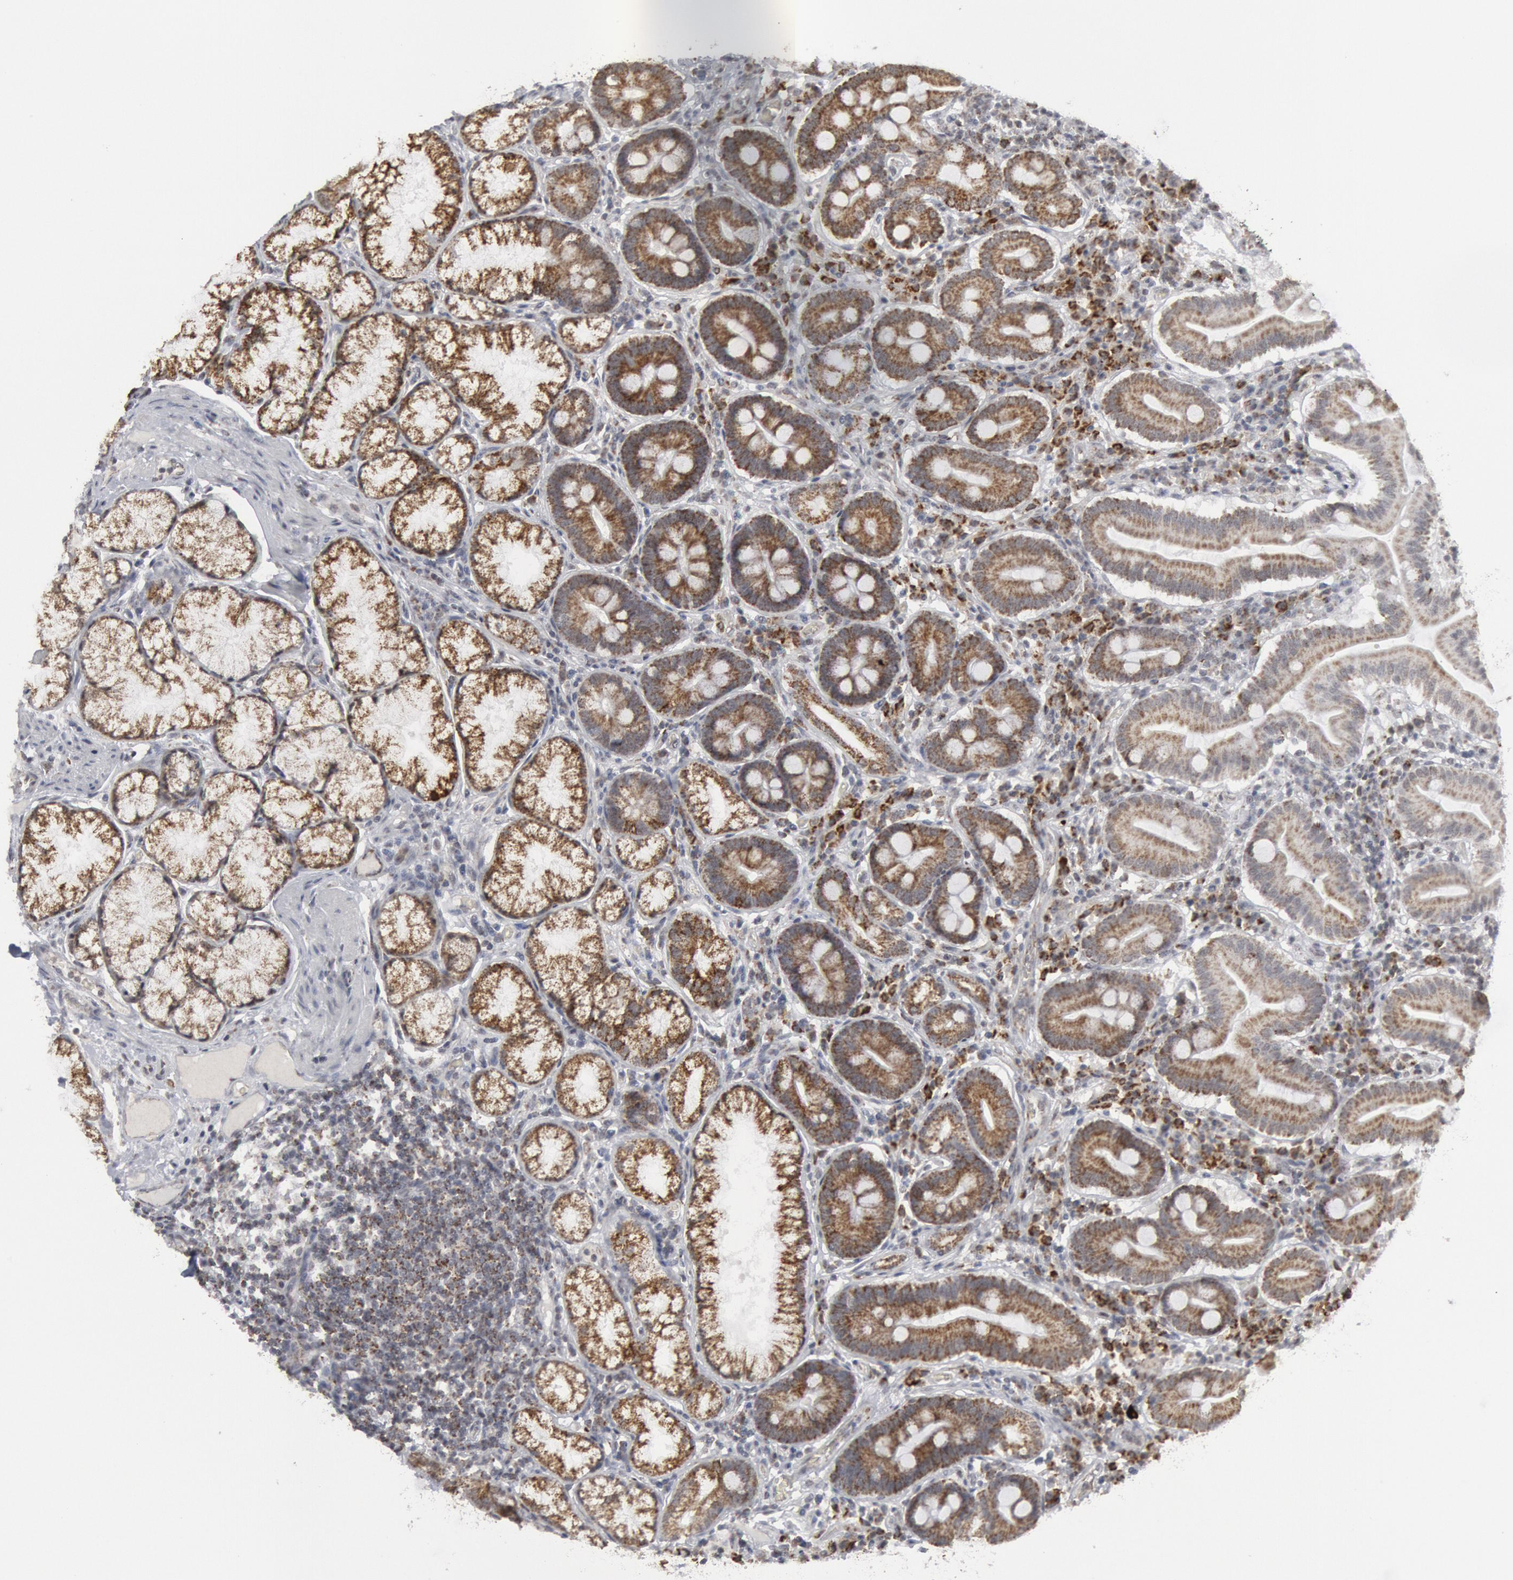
{"staining": {"intensity": "moderate", "quantity": ">75%", "location": "cytoplasmic/membranous"}, "tissue": "duodenum", "cell_type": "Glandular cells", "image_type": "normal", "snomed": [{"axis": "morphology", "description": "Normal tissue, NOS"}, {"axis": "topography", "description": "Duodenum"}], "caption": "This is a histology image of immunohistochemistry staining of unremarkable duodenum, which shows moderate positivity in the cytoplasmic/membranous of glandular cells.", "gene": "CASP9", "patient": {"sex": "male", "age": 50}}